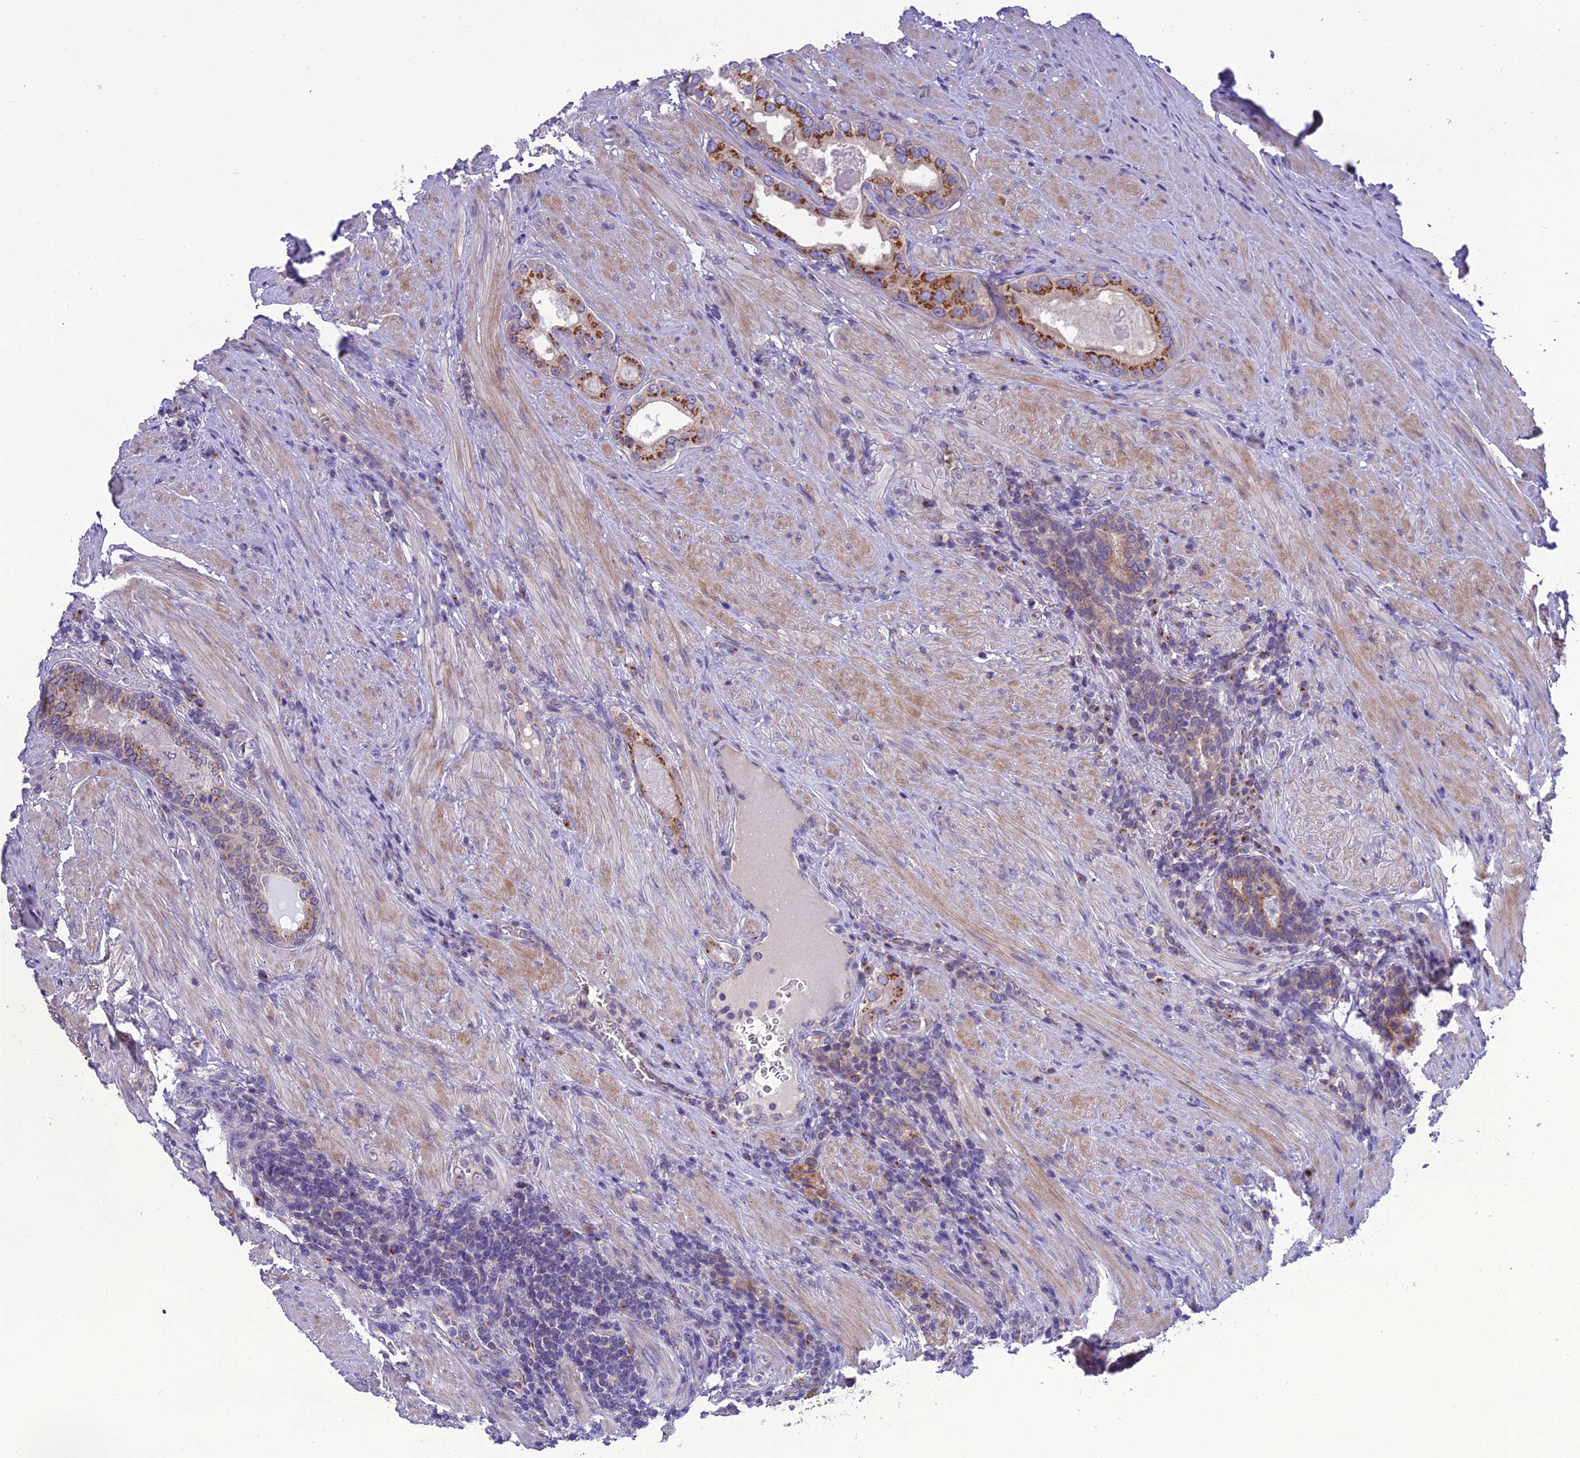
{"staining": {"intensity": "strong", "quantity": "25%-75%", "location": "cytoplasmic/membranous"}, "tissue": "prostate cancer", "cell_type": "Tumor cells", "image_type": "cancer", "snomed": [{"axis": "morphology", "description": "Adenocarcinoma, Low grade"}, {"axis": "topography", "description": "Prostate"}], "caption": "The micrograph displays immunohistochemical staining of prostate cancer. There is strong cytoplasmic/membranous staining is identified in about 25%-75% of tumor cells.", "gene": "GOLPH3", "patient": {"sex": "male", "age": 68}}